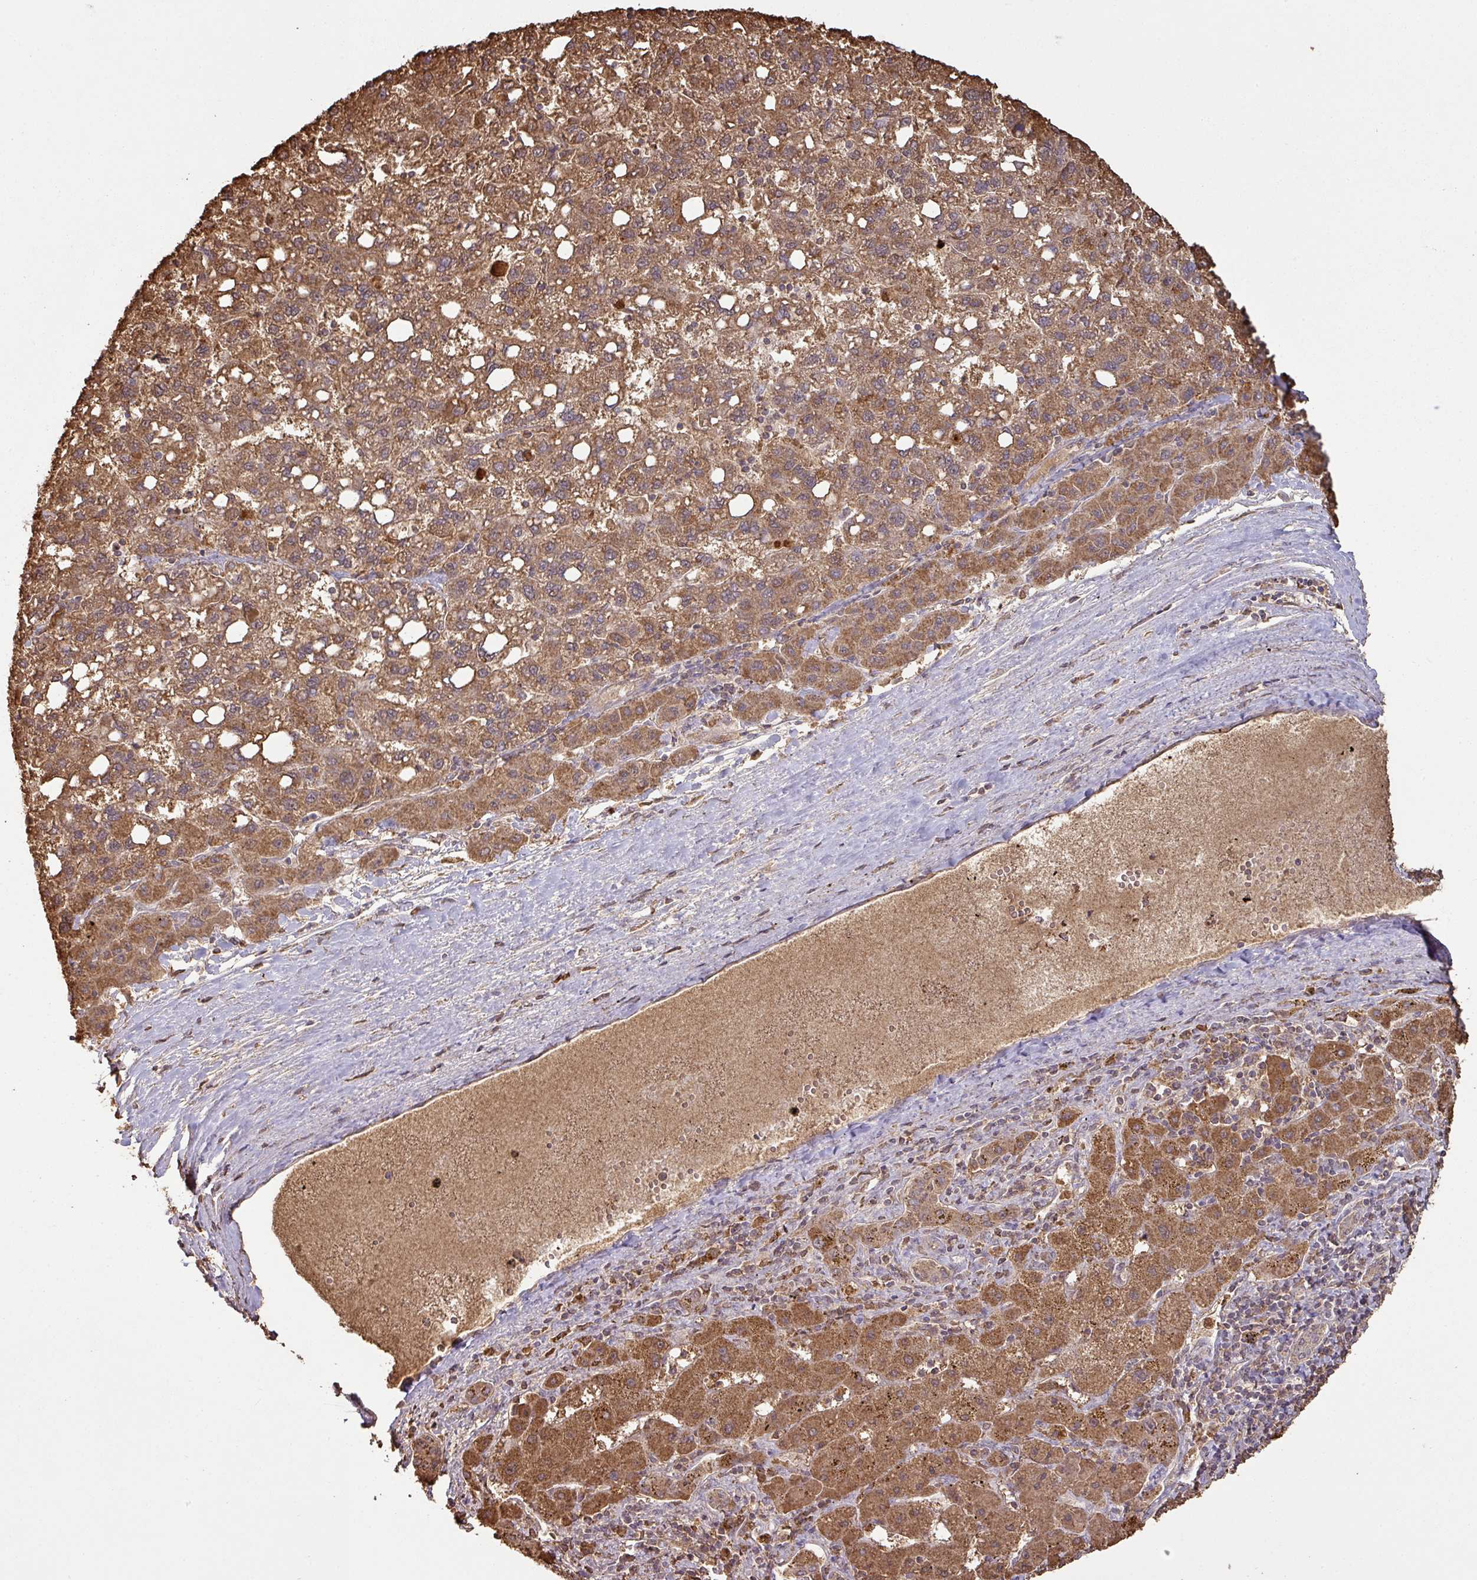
{"staining": {"intensity": "moderate", "quantity": ">75%", "location": "cytoplasmic/membranous"}, "tissue": "liver cancer", "cell_type": "Tumor cells", "image_type": "cancer", "snomed": [{"axis": "morphology", "description": "Carcinoma, Hepatocellular, NOS"}, {"axis": "topography", "description": "Liver"}], "caption": "Brown immunohistochemical staining in liver cancer (hepatocellular carcinoma) shows moderate cytoplasmic/membranous expression in approximately >75% of tumor cells.", "gene": "ATAT1", "patient": {"sex": "female", "age": 82}}